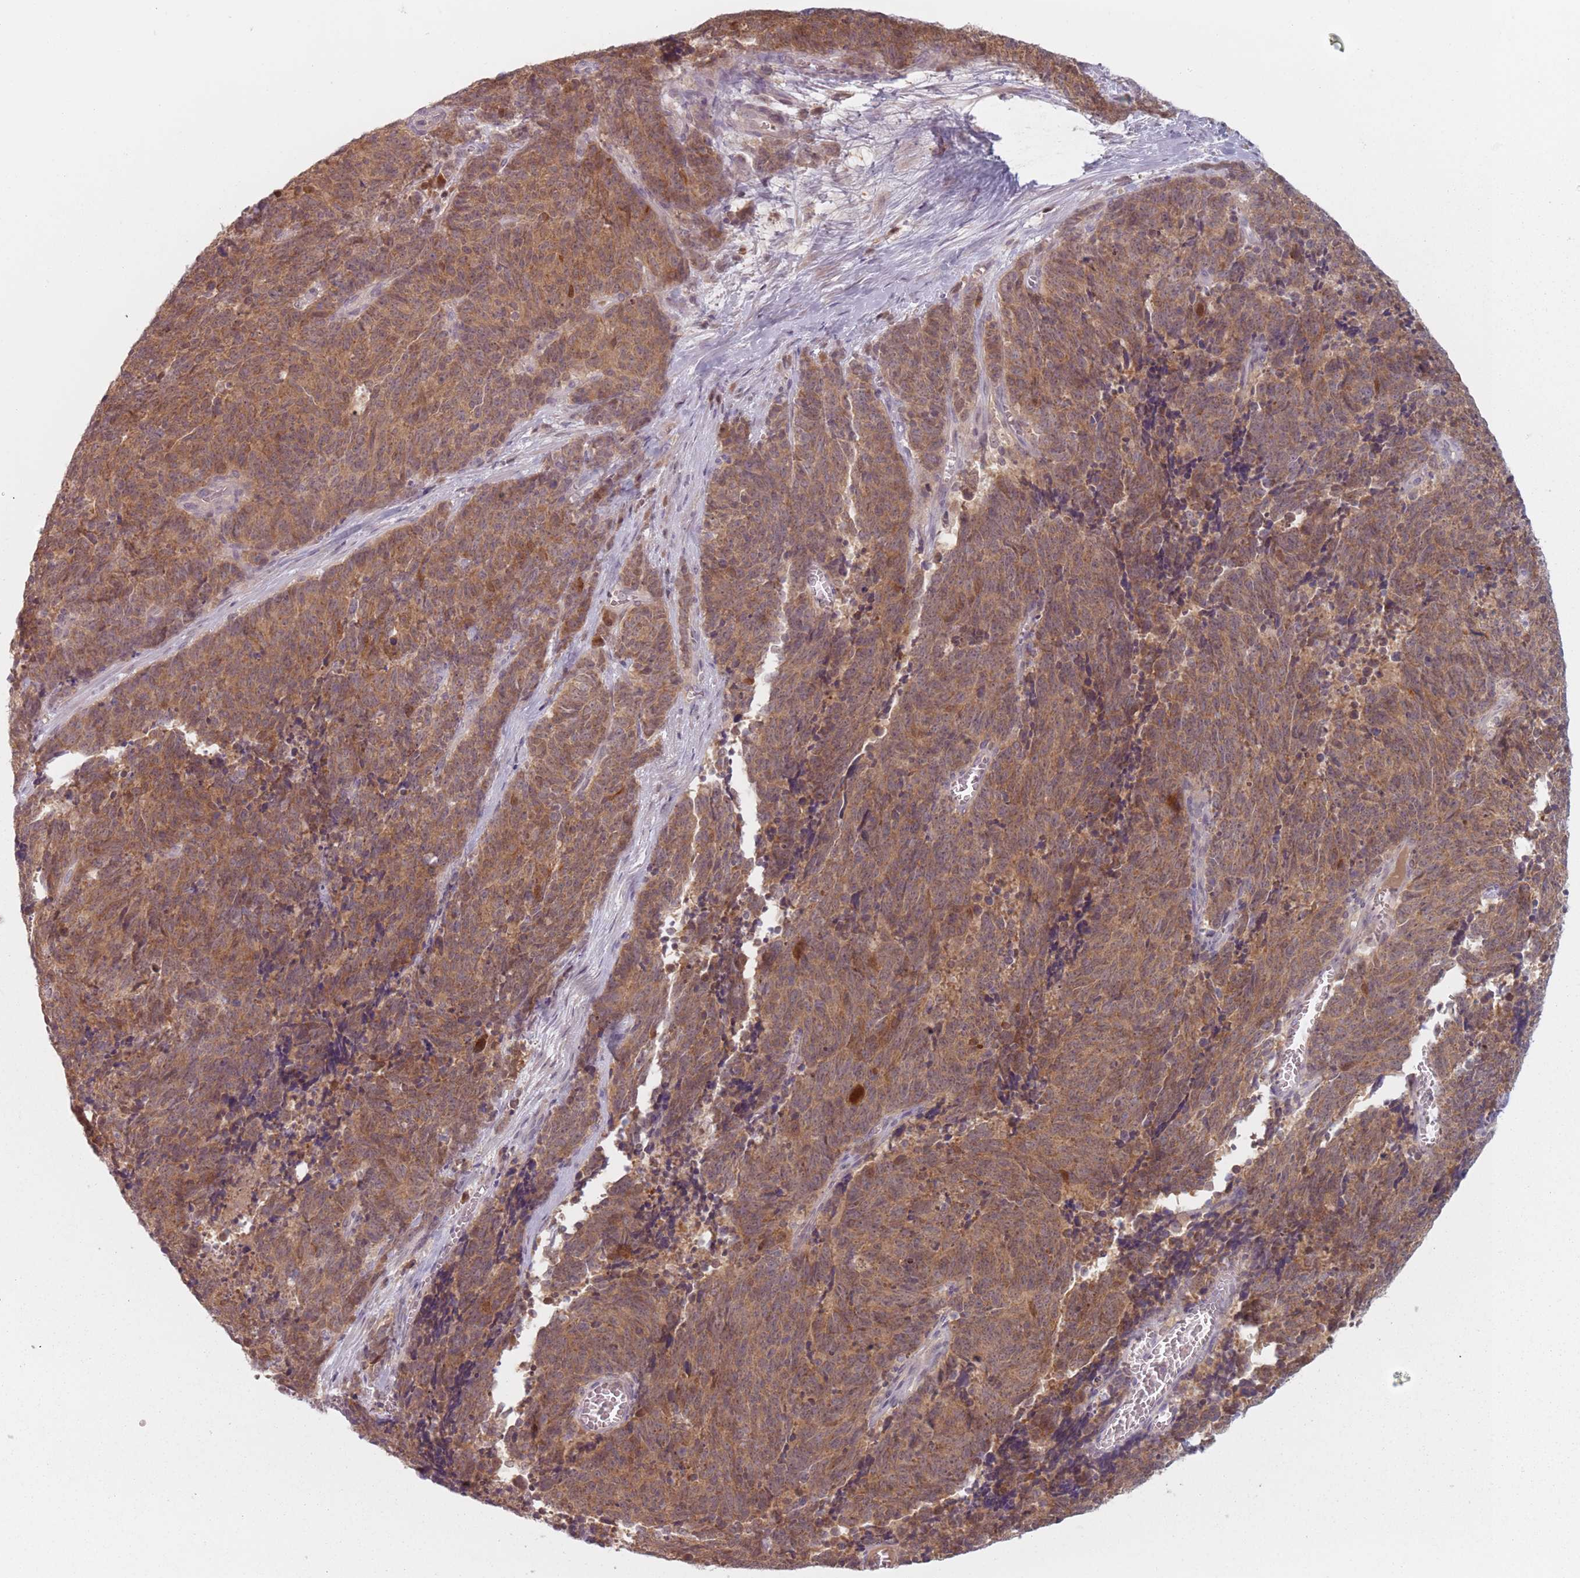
{"staining": {"intensity": "moderate", "quantity": ">75%", "location": "cytoplasmic/membranous"}, "tissue": "cervical cancer", "cell_type": "Tumor cells", "image_type": "cancer", "snomed": [{"axis": "morphology", "description": "Squamous cell carcinoma, NOS"}, {"axis": "topography", "description": "Cervix"}], "caption": "This histopathology image shows immunohistochemistry staining of human squamous cell carcinoma (cervical), with medium moderate cytoplasmic/membranous expression in approximately >75% of tumor cells.", "gene": "NAXE", "patient": {"sex": "female", "age": 29}}